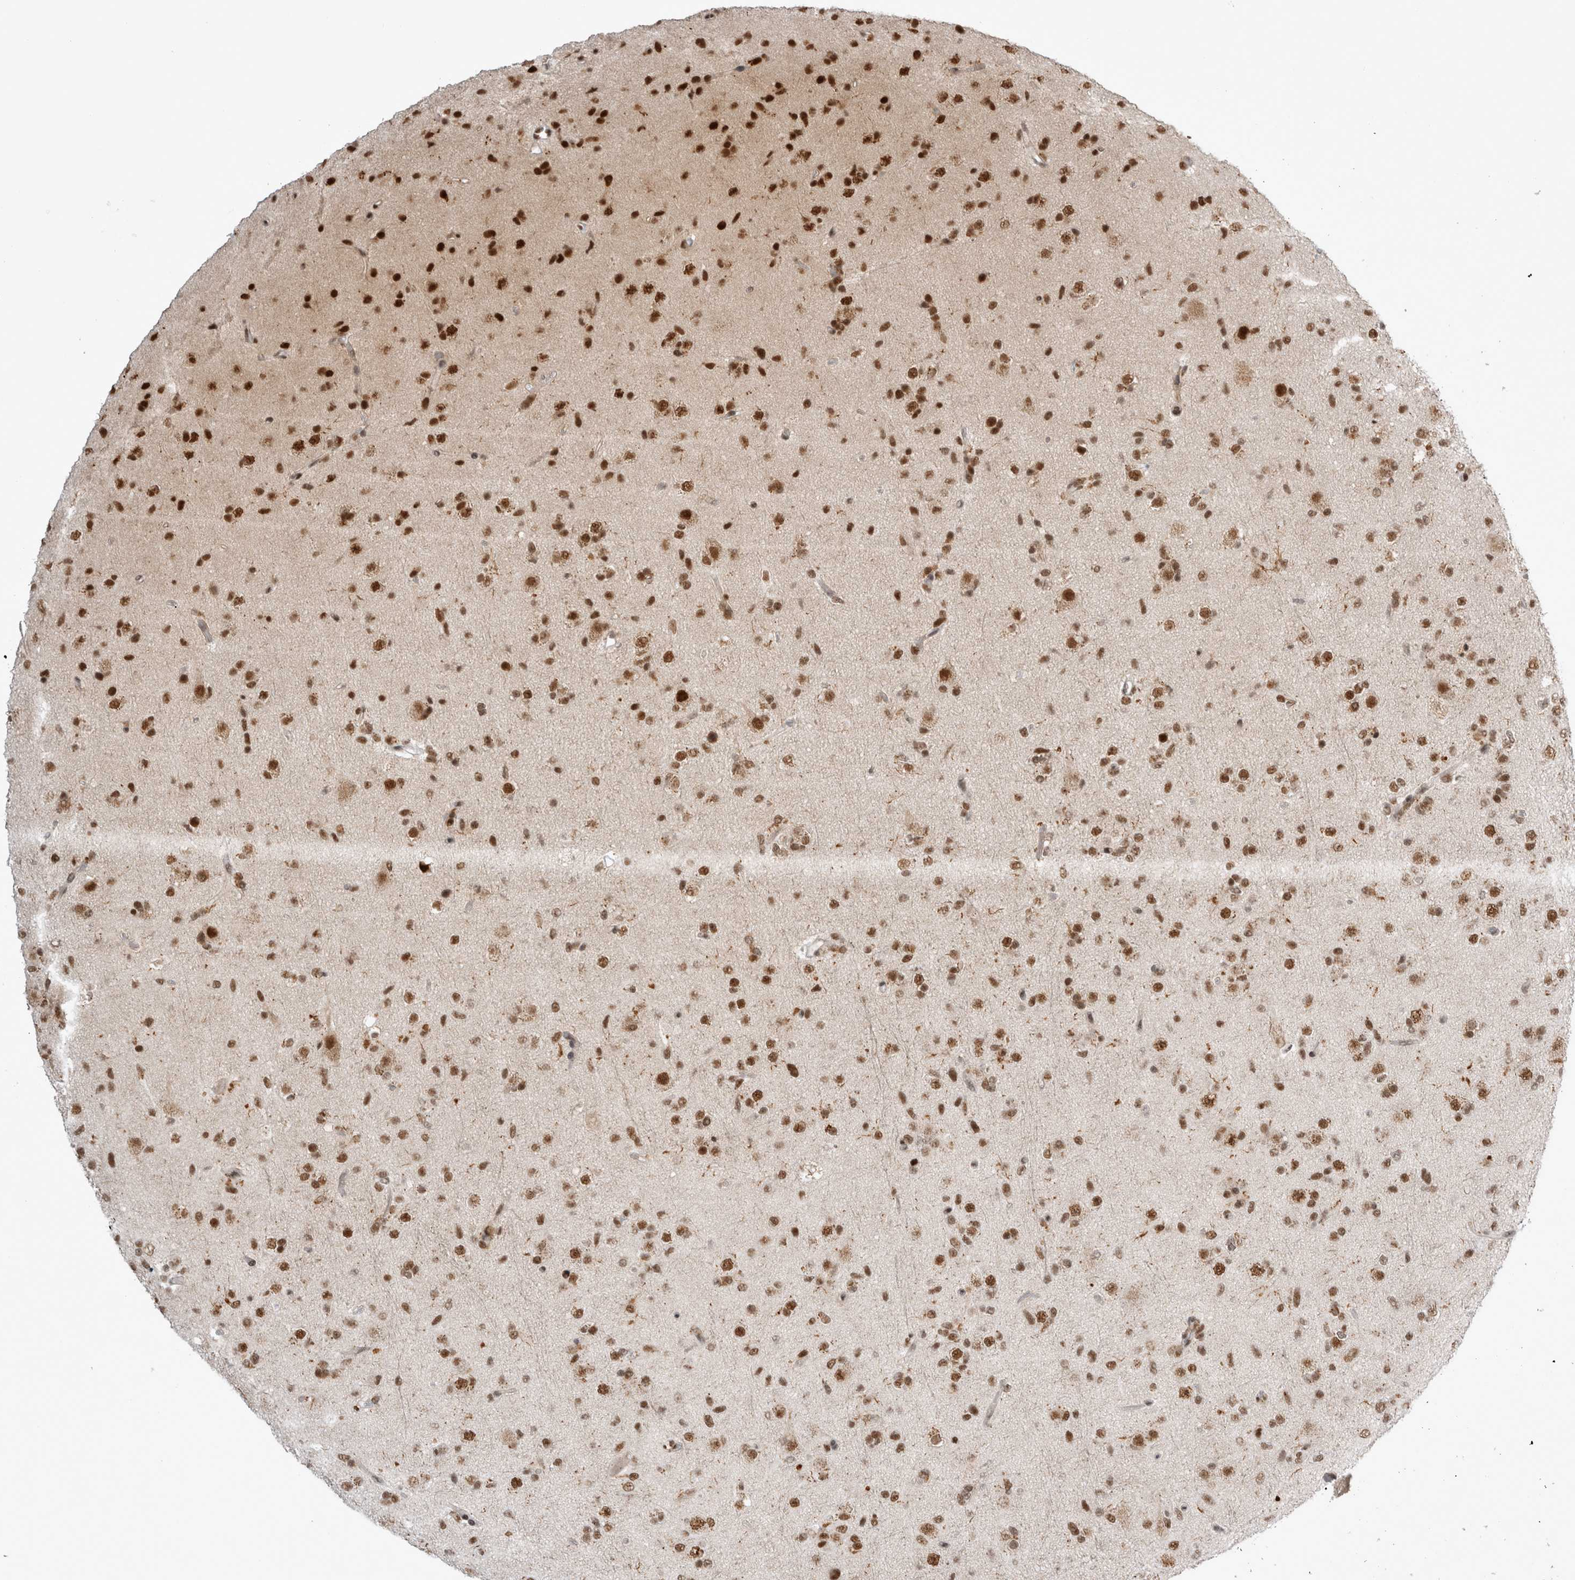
{"staining": {"intensity": "strong", "quantity": ">75%", "location": "nuclear"}, "tissue": "glioma", "cell_type": "Tumor cells", "image_type": "cancer", "snomed": [{"axis": "morphology", "description": "Glioma, malignant, Low grade"}, {"axis": "topography", "description": "Brain"}], "caption": "Protein expression analysis of human glioma reveals strong nuclear positivity in about >75% of tumor cells.", "gene": "EYA2", "patient": {"sex": "male", "age": 65}}